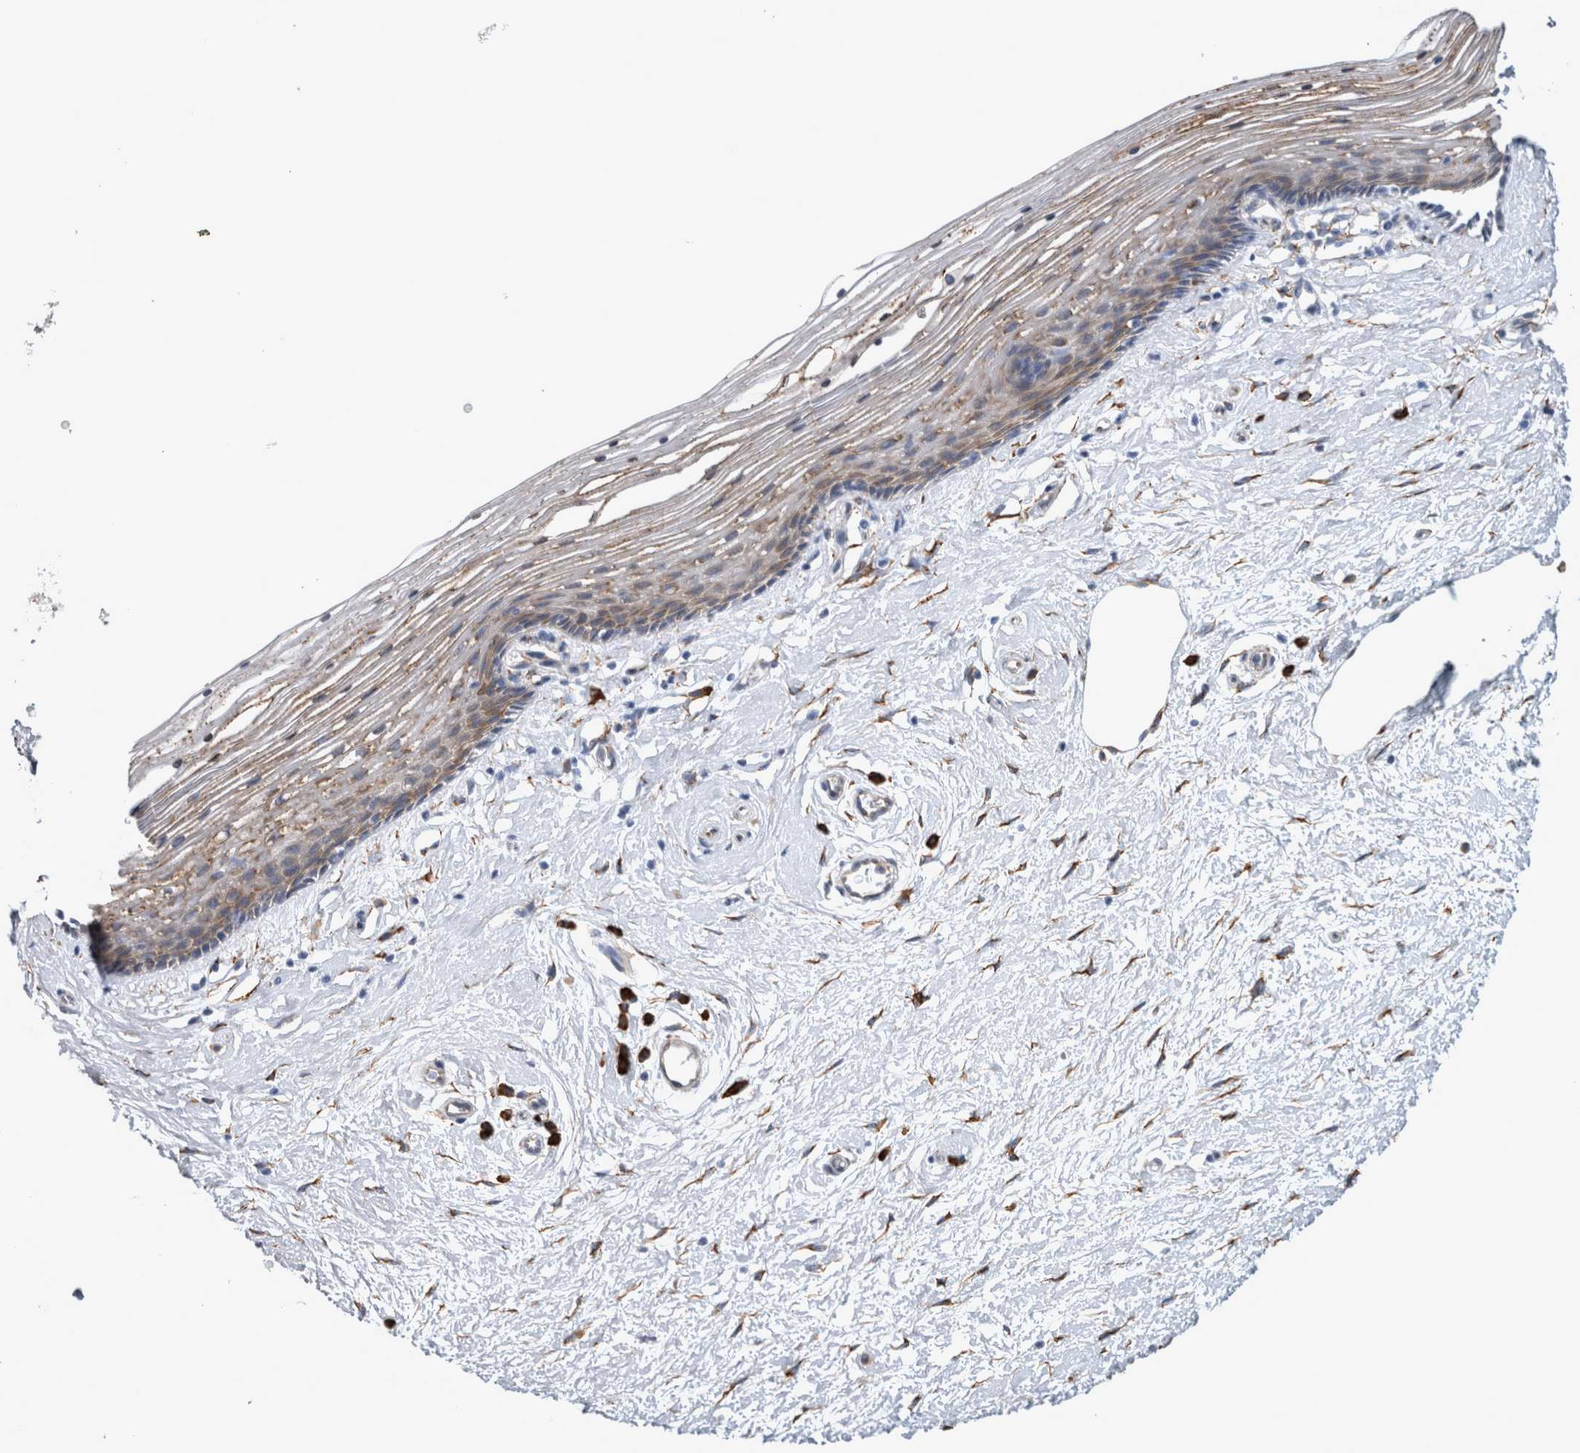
{"staining": {"intensity": "moderate", "quantity": "25%-75%", "location": "cytoplasmic/membranous"}, "tissue": "vagina", "cell_type": "Squamous epithelial cells", "image_type": "normal", "snomed": [{"axis": "morphology", "description": "Normal tissue, NOS"}, {"axis": "topography", "description": "Vagina"}], "caption": "Moderate cytoplasmic/membranous expression is appreciated in approximately 25%-75% of squamous epithelial cells in unremarkable vagina.", "gene": "FHIP2B", "patient": {"sex": "female", "age": 46}}